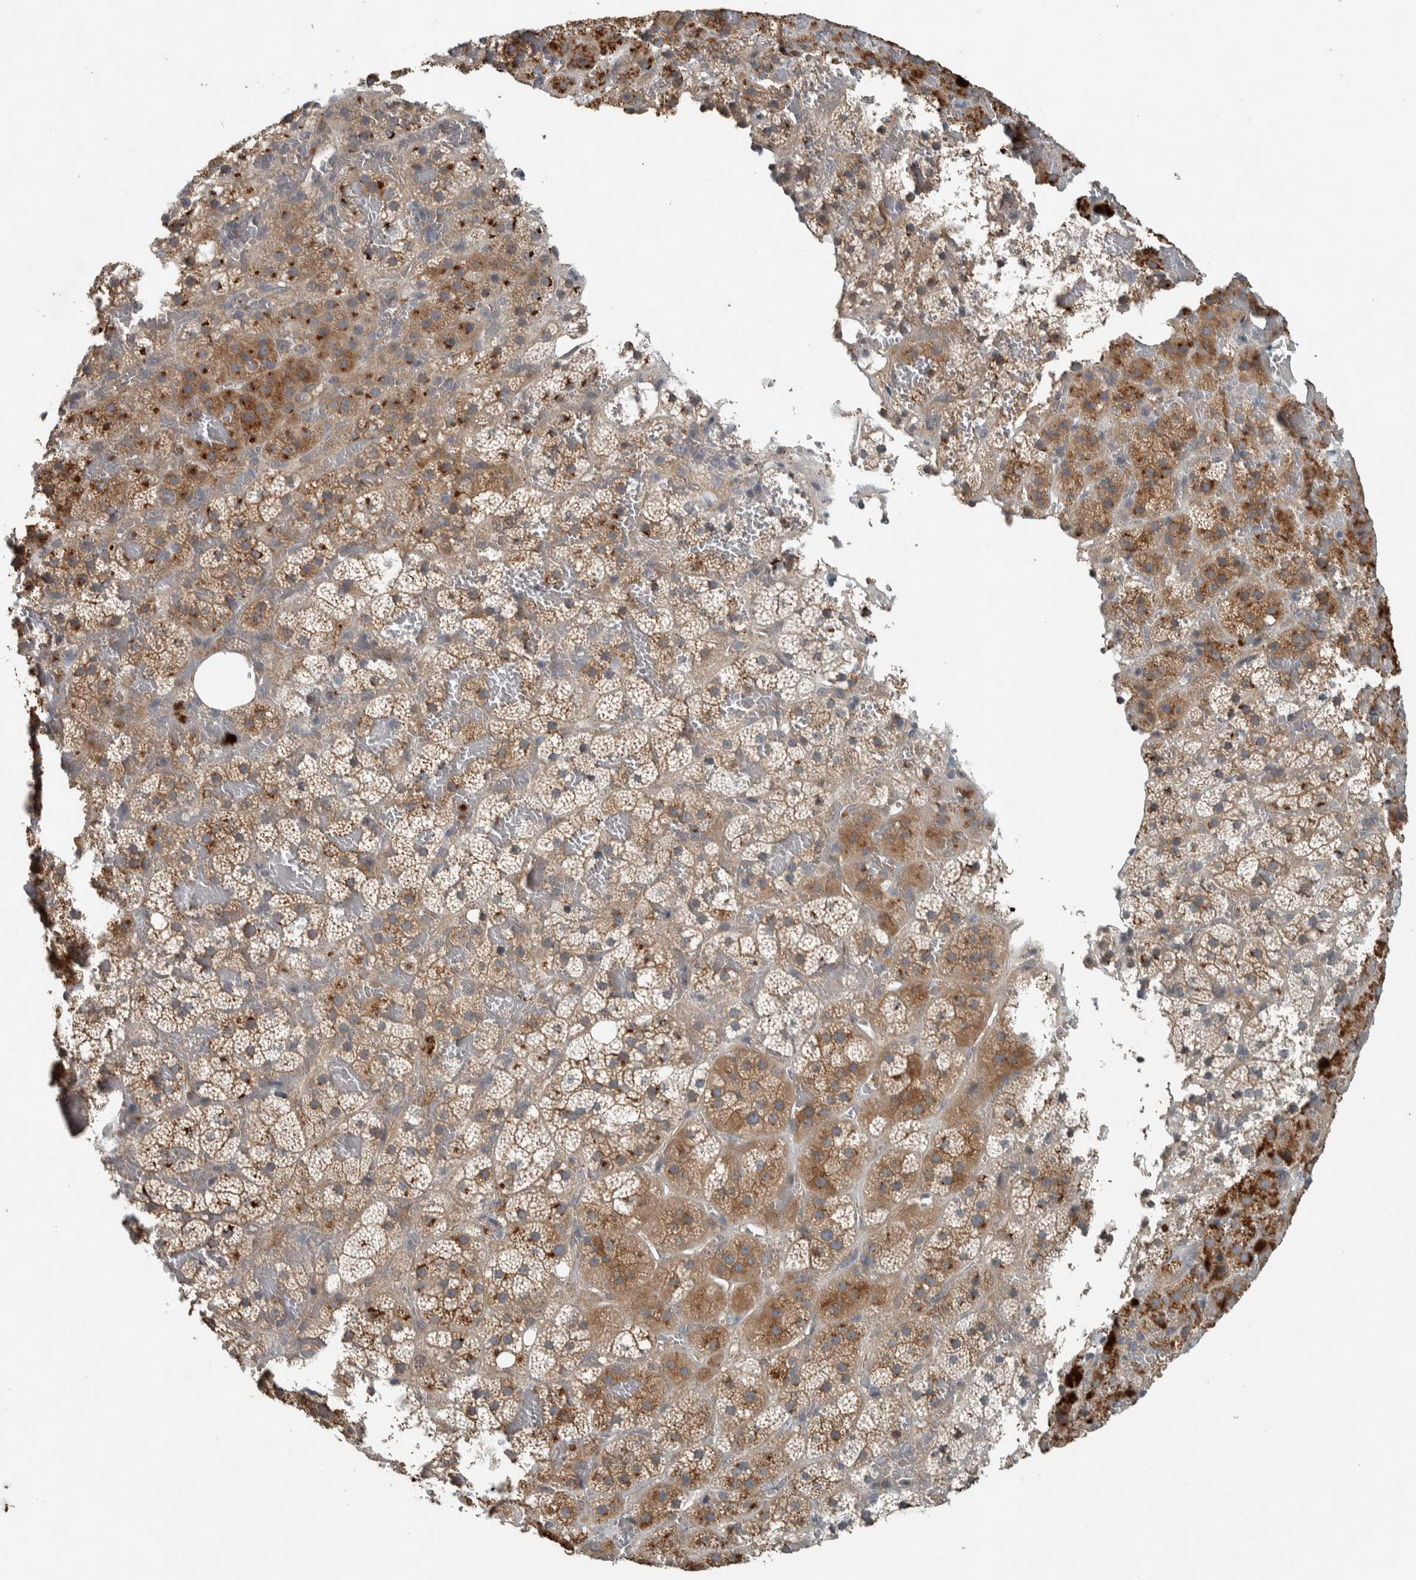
{"staining": {"intensity": "strong", "quantity": "25%-75%", "location": "cytoplasmic/membranous"}, "tissue": "adrenal gland", "cell_type": "Glandular cells", "image_type": "normal", "snomed": [{"axis": "morphology", "description": "Normal tissue, NOS"}, {"axis": "topography", "description": "Adrenal gland"}], "caption": "High-power microscopy captured an immunohistochemistry (IHC) histopathology image of unremarkable adrenal gland, revealing strong cytoplasmic/membranous staining in about 25%-75% of glandular cells. (DAB IHC with brightfield microscopy, high magnification).", "gene": "CLCN2", "patient": {"sex": "female", "age": 59}}